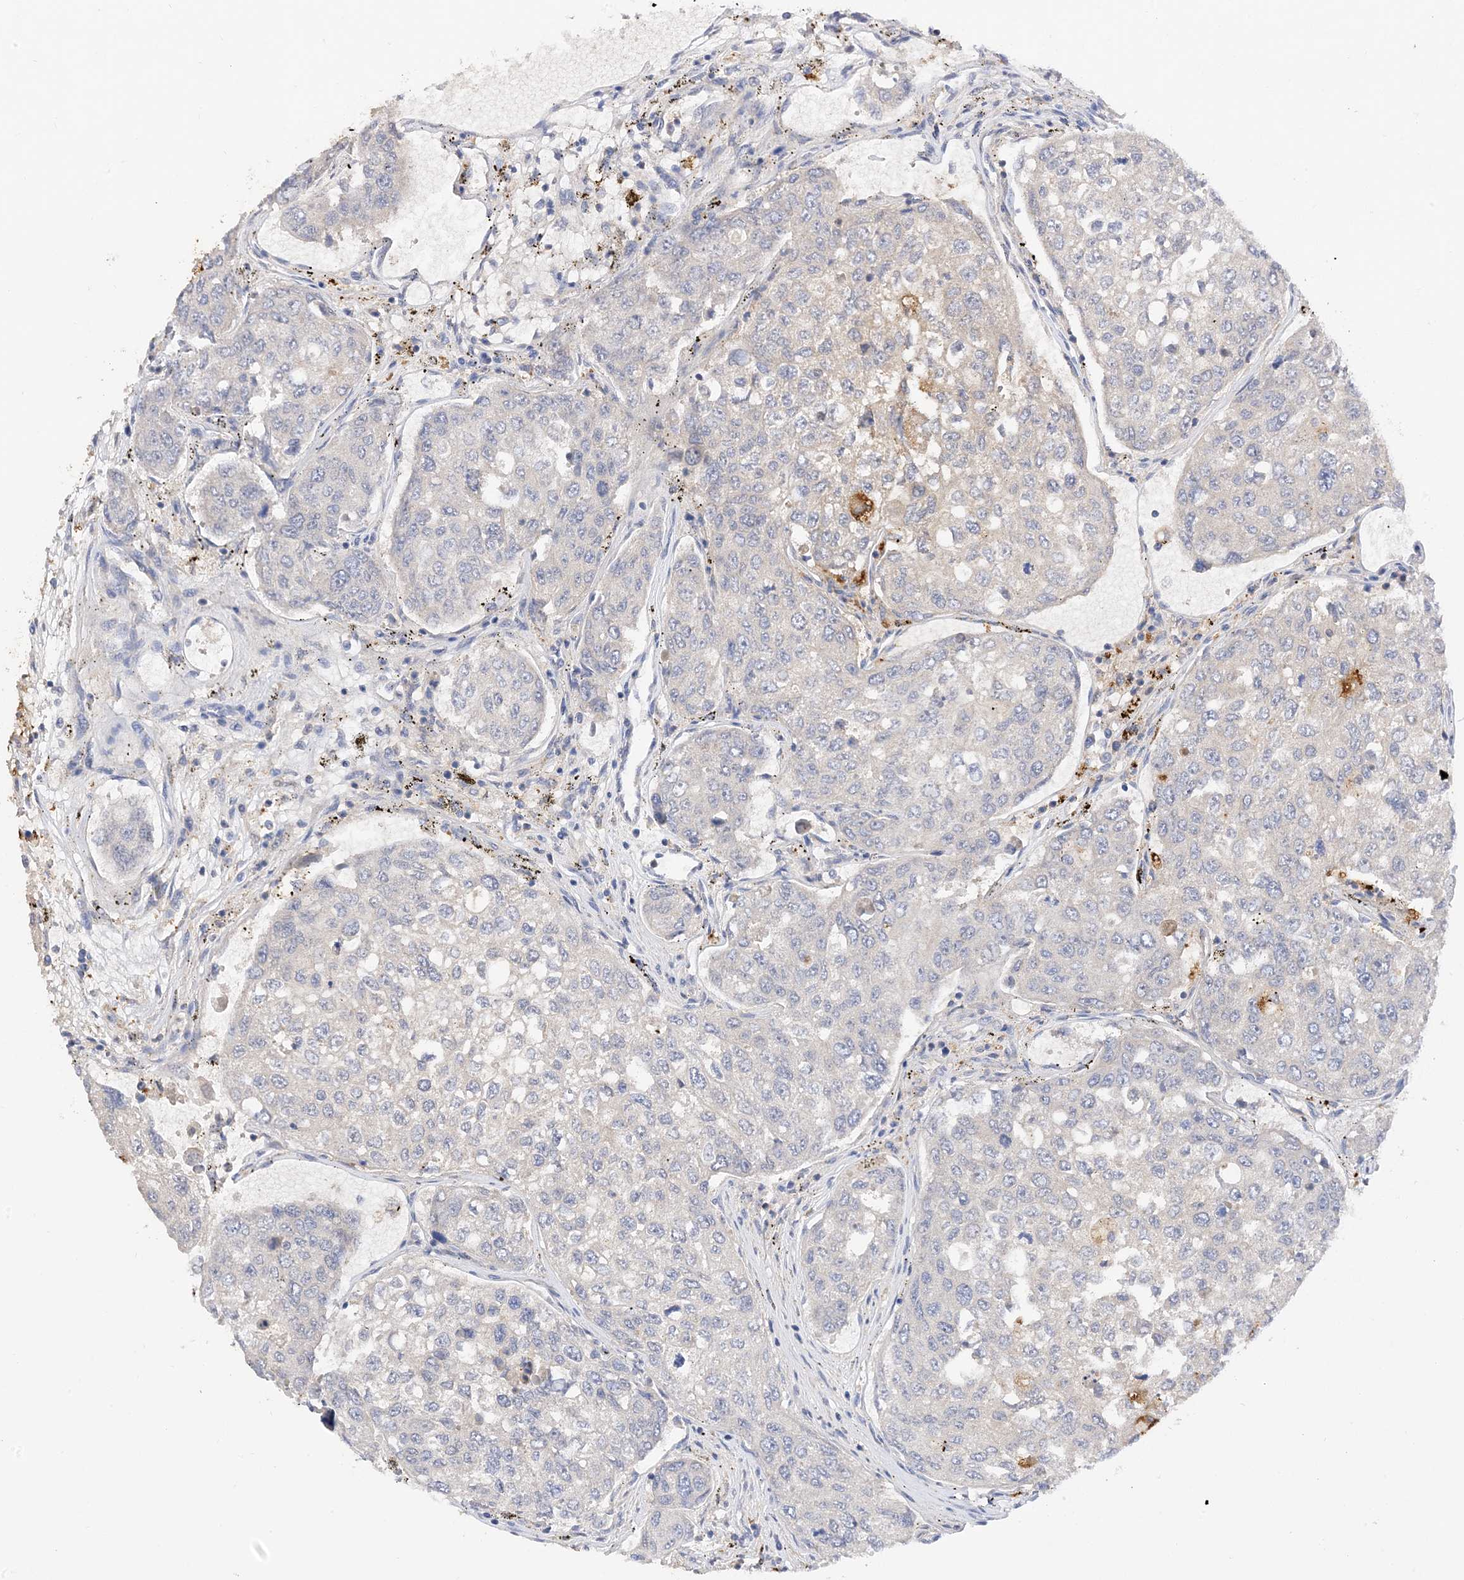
{"staining": {"intensity": "negative", "quantity": "none", "location": "none"}, "tissue": "urothelial cancer", "cell_type": "Tumor cells", "image_type": "cancer", "snomed": [{"axis": "morphology", "description": "Urothelial carcinoma, High grade"}, {"axis": "topography", "description": "Lymph node"}, {"axis": "topography", "description": "Urinary bladder"}], "caption": "Tumor cells are negative for protein expression in human urothelial cancer. (Stains: DAB IHC with hematoxylin counter stain, Microscopy: brightfield microscopy at high magnification).", "gene": "ARV1", "patient": {"sex": "male", "age": 51}}